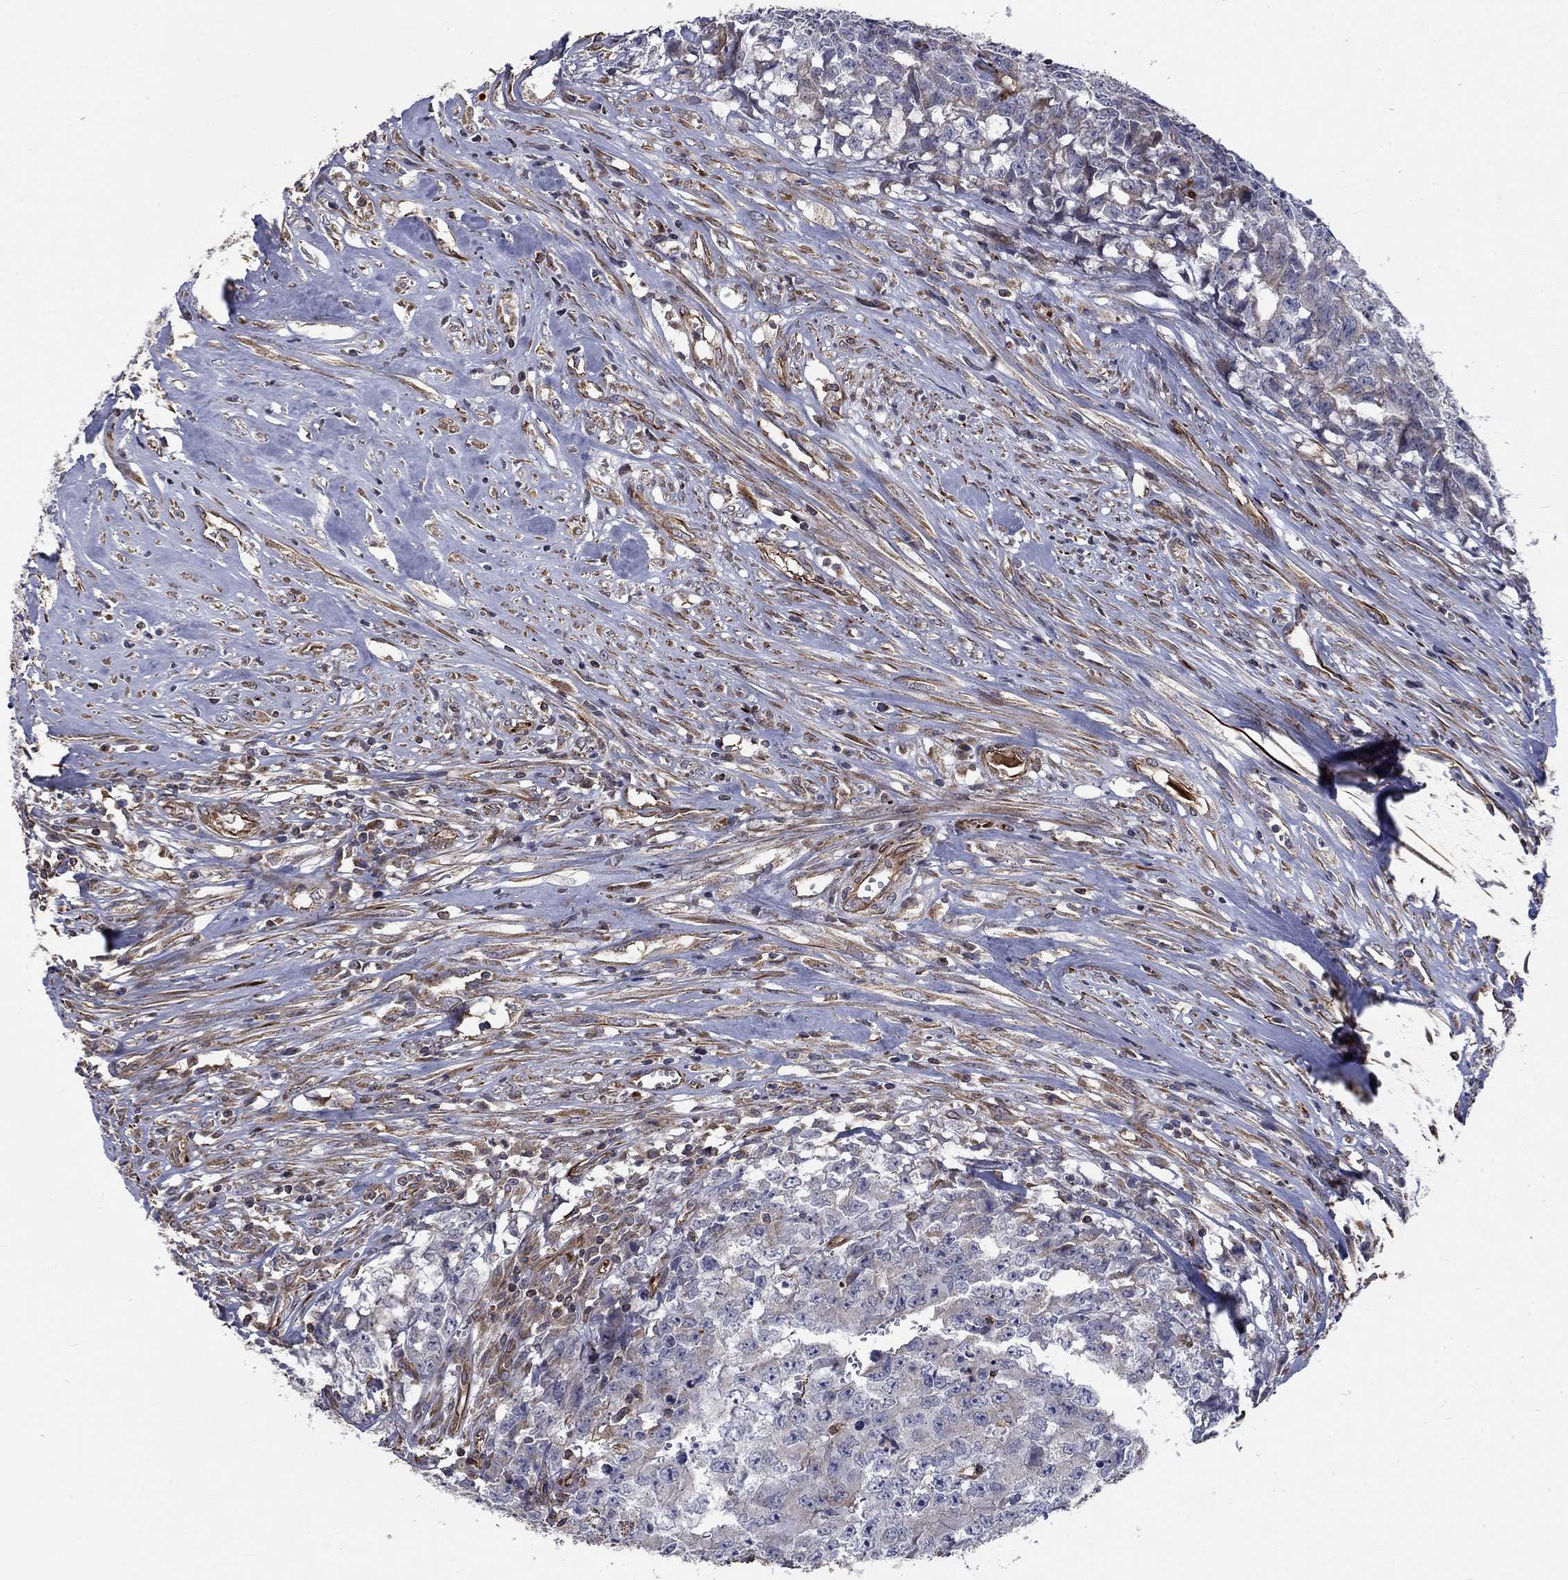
{"staining": {"intensity": "negative", "quantity": "none", "location": "none"}, "tissue": "testis cancer", "cell_type": "Tumor cells", "image_type": "cancer", "snomed": [{"axis": "morphology", "description": "Carcinoma, Embryonal, NOS"}, {"axis": "morphology", "description": "Teratoma, malignant, NOS"}, {"axis": "topography", "description": "Testis"}], "caption": "DAB (3,3'-diaminobenzidine) immunohistochemical staining of testis cancer demonstrates no significant positivity in tumor cells. (Stains: DAB IHC with hematoxylin counter stain, Microscopy: brightfield microscopy at high magnification).", "gene": "NDUFC1", "patient": {"sex": "male", "age": 24}}